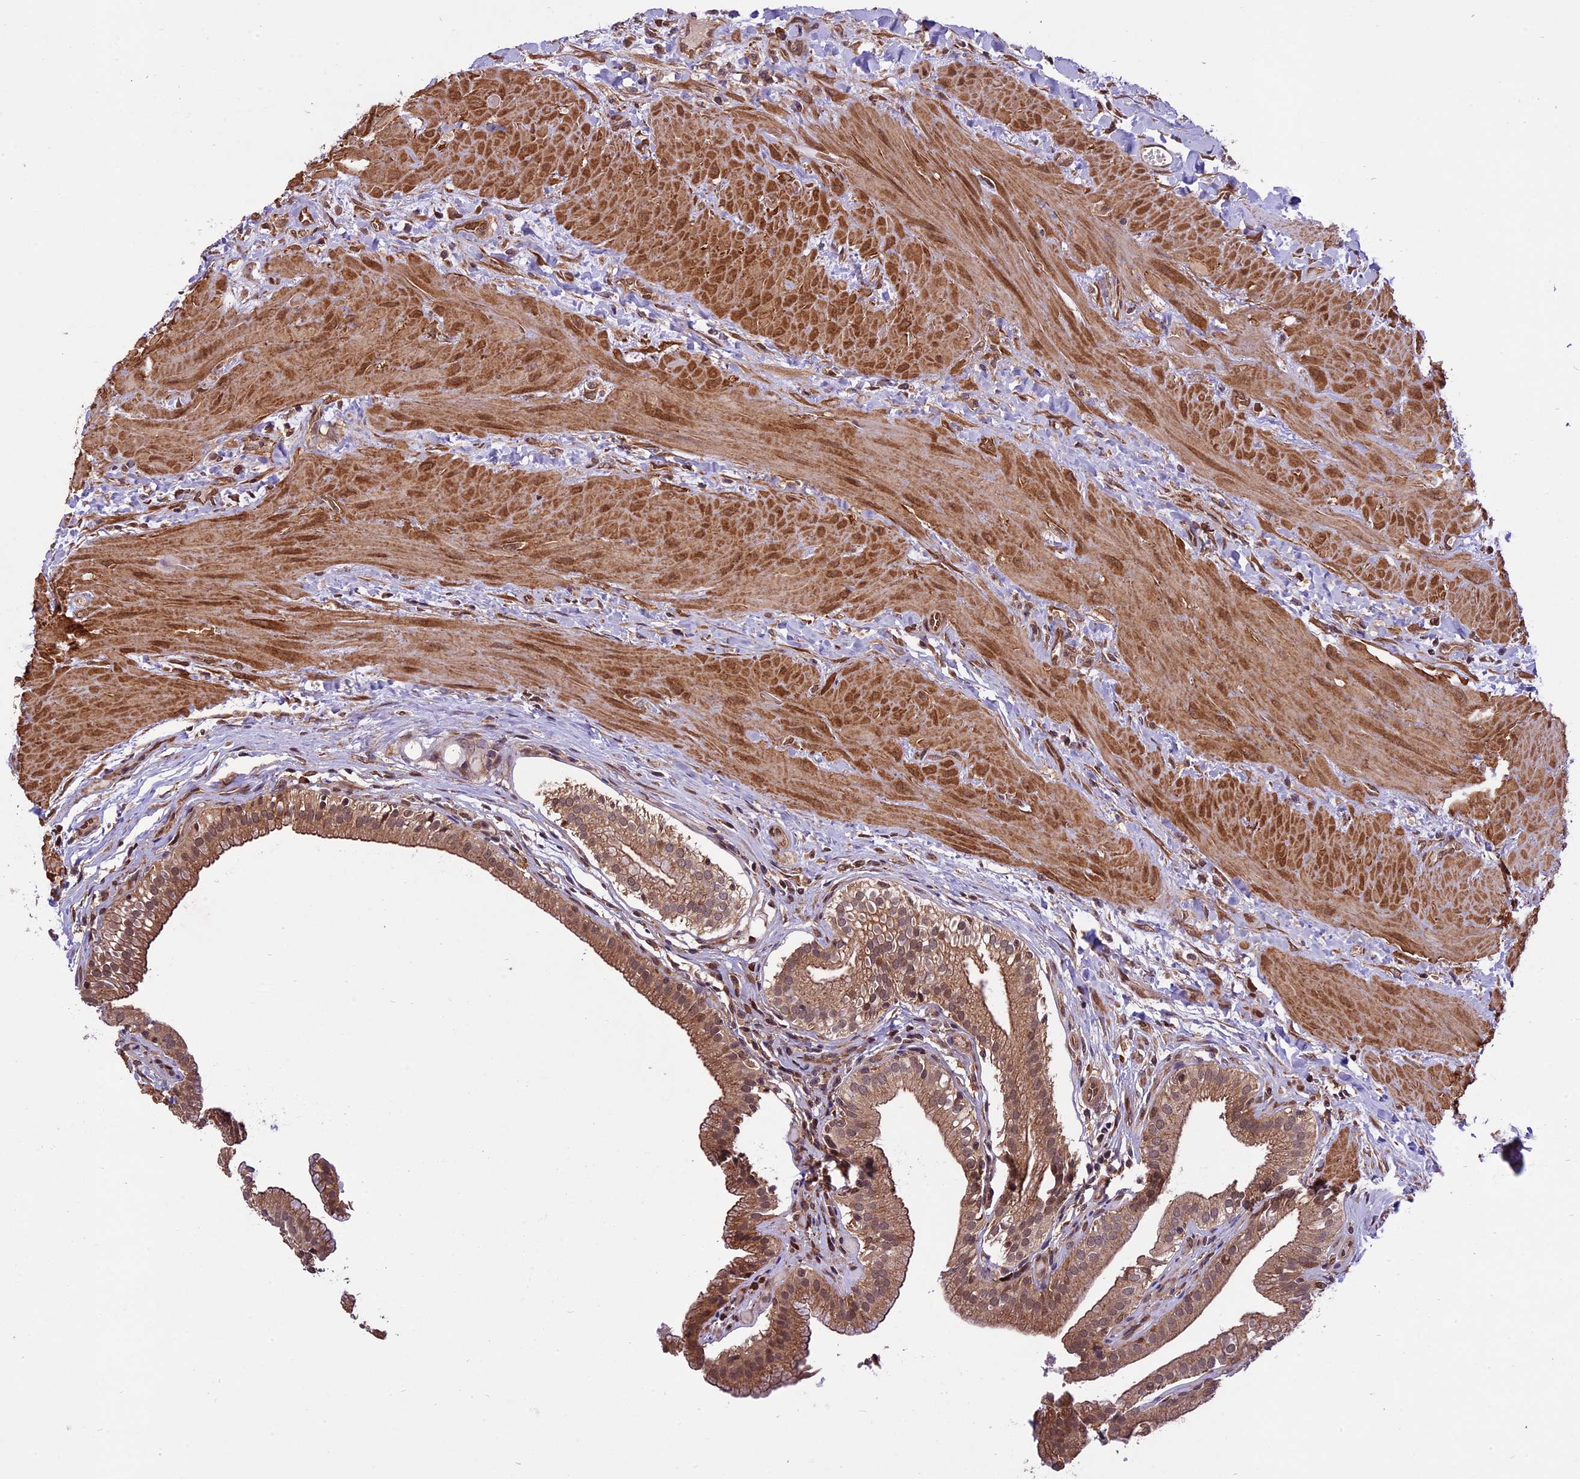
{"staining": {"intensity": "moderate", "quantity": ">75%", "location": "cytoplasmic/membranous,nuclear"}, "tissue": "gallbladder", "cell_type": "Glandular cells", "image_type": "normal", "snomed": [{"axis": "morphology", "description": "Normal tissue, NOS"}, {"axis": "topography", "description": "Gallbladder"}], "caption": "A brown stain shows moderate cytoplasmic/membranous,nuclear staining of a protein in glandular cells of benign gallbladder. Nuclei are stained in blue.", "gene": "HDAC5", "patient": {"sex": "male", "age": 24}}